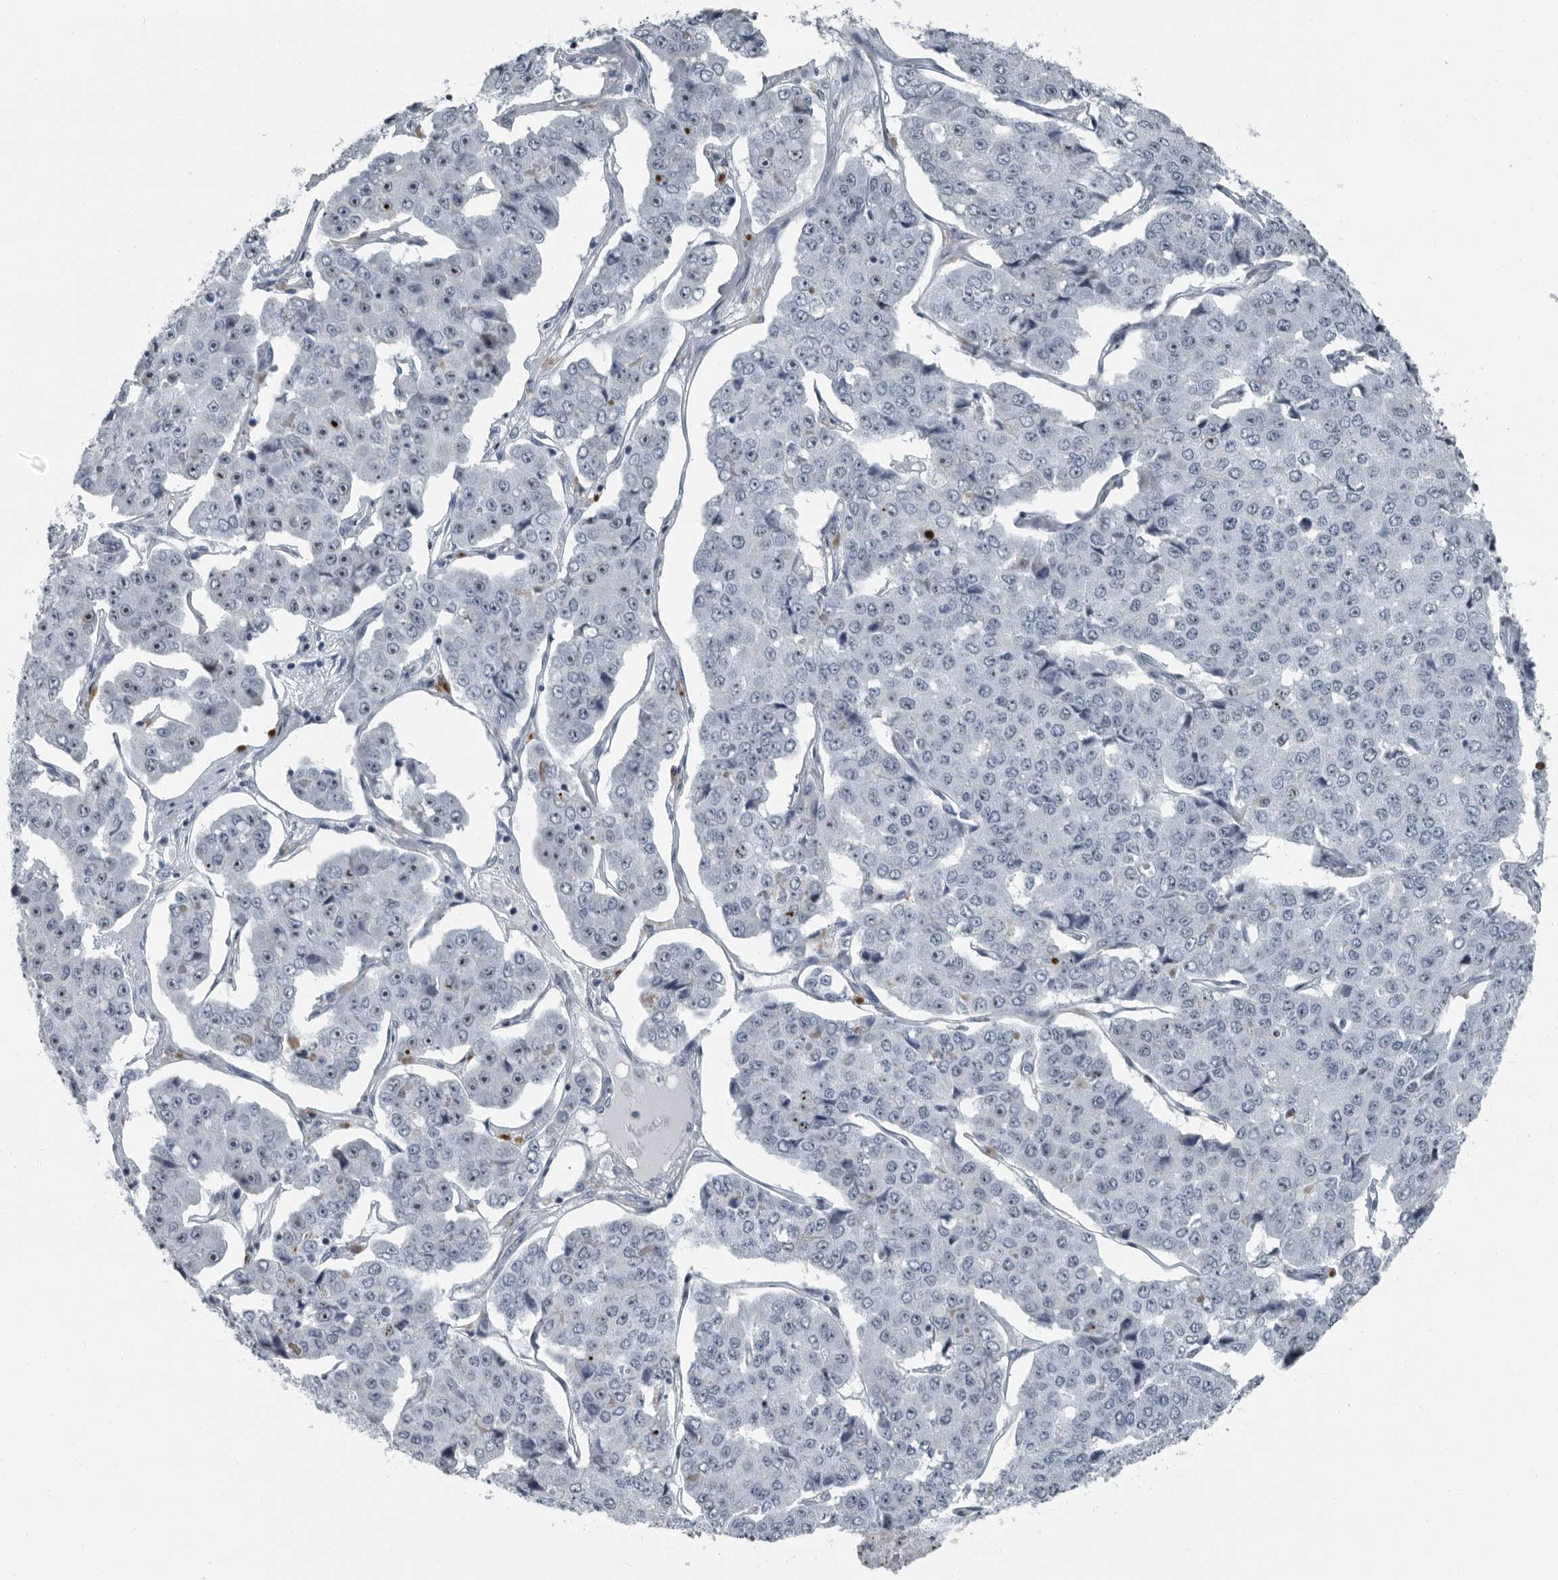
{"staining": {"intensity": "moderate", "quantity": "25%-75%", "location": "nuclear"}, "tissue": "pancreatic cancer", "cell_type": "Tumor cells", "image_type": "cancer", "snomed": [{"axis": "morphology", "description": "Adenocarcinoma, NOS"}, {"axis": "topography", "description": "Pancreas"}], "caption": "Human pancreatic cancer (adenocarcinoma) stained with a protein marker exhibits moderate staining in tumor cells.", "gene": "PDCD11", "patient": {"sex": "male", "age": 50}}